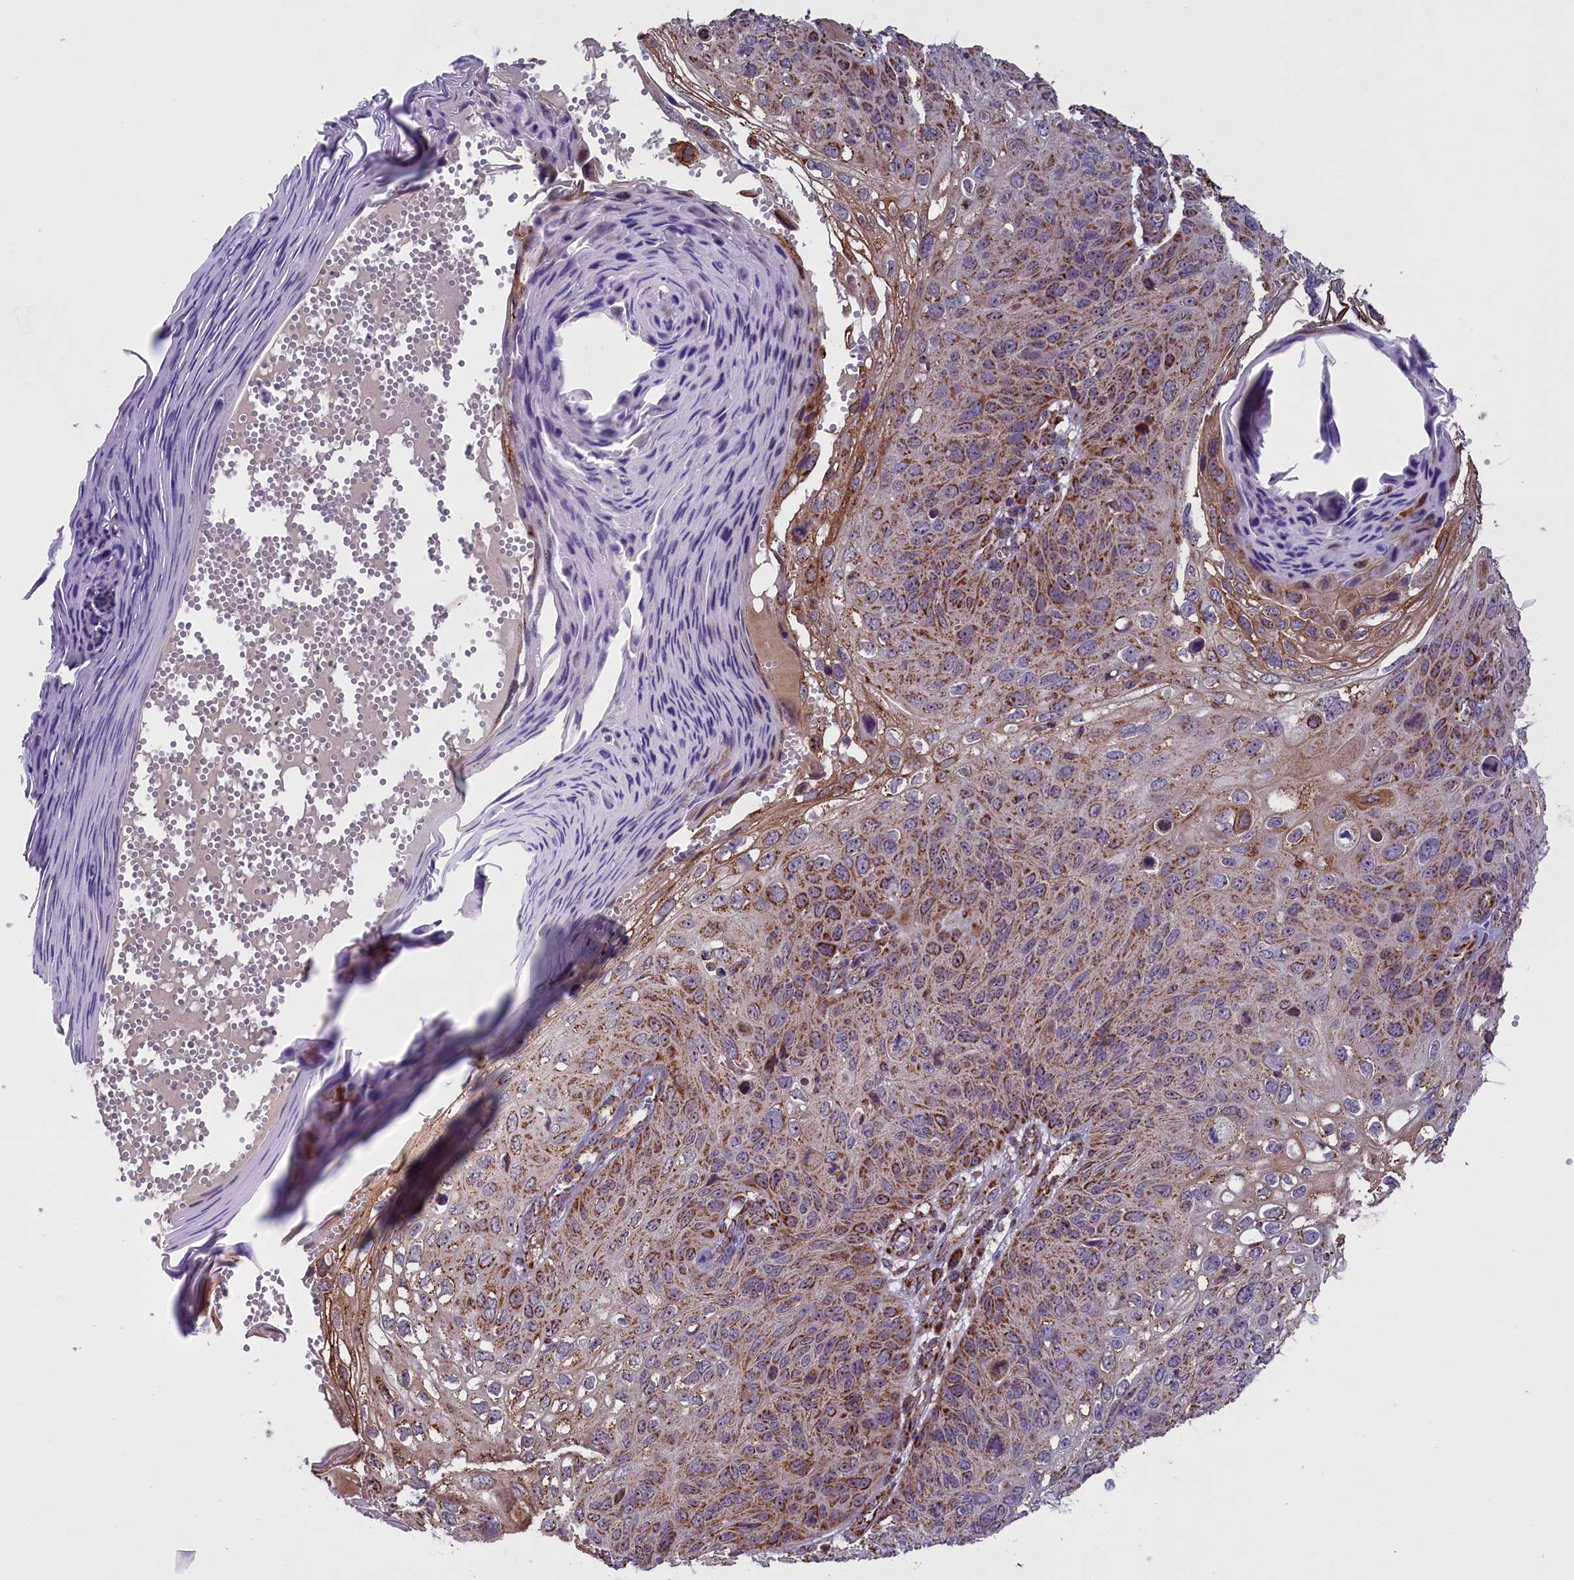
{"staining": {"intensity": "moderate", "quantity": ">75%", "location": "cytoplasmic/membranous"}, "tissue": "skin cancer", "cell_type": "Tumor cells", "image_type": "cancer", "snomed": [{"axis": "morphology", "description": "Squamous cell carcinoma, NOS"}, {"axis": "topography", "description": "Skin"}], "caption": "The image displays immunohistochemical staining of skin cancer. There is moderate cytoplasmic/membranous positivity is seen in about >75% of tumor cells.", "gene": "GLRX5", "patient": {"sex": "female", "age": 90}}